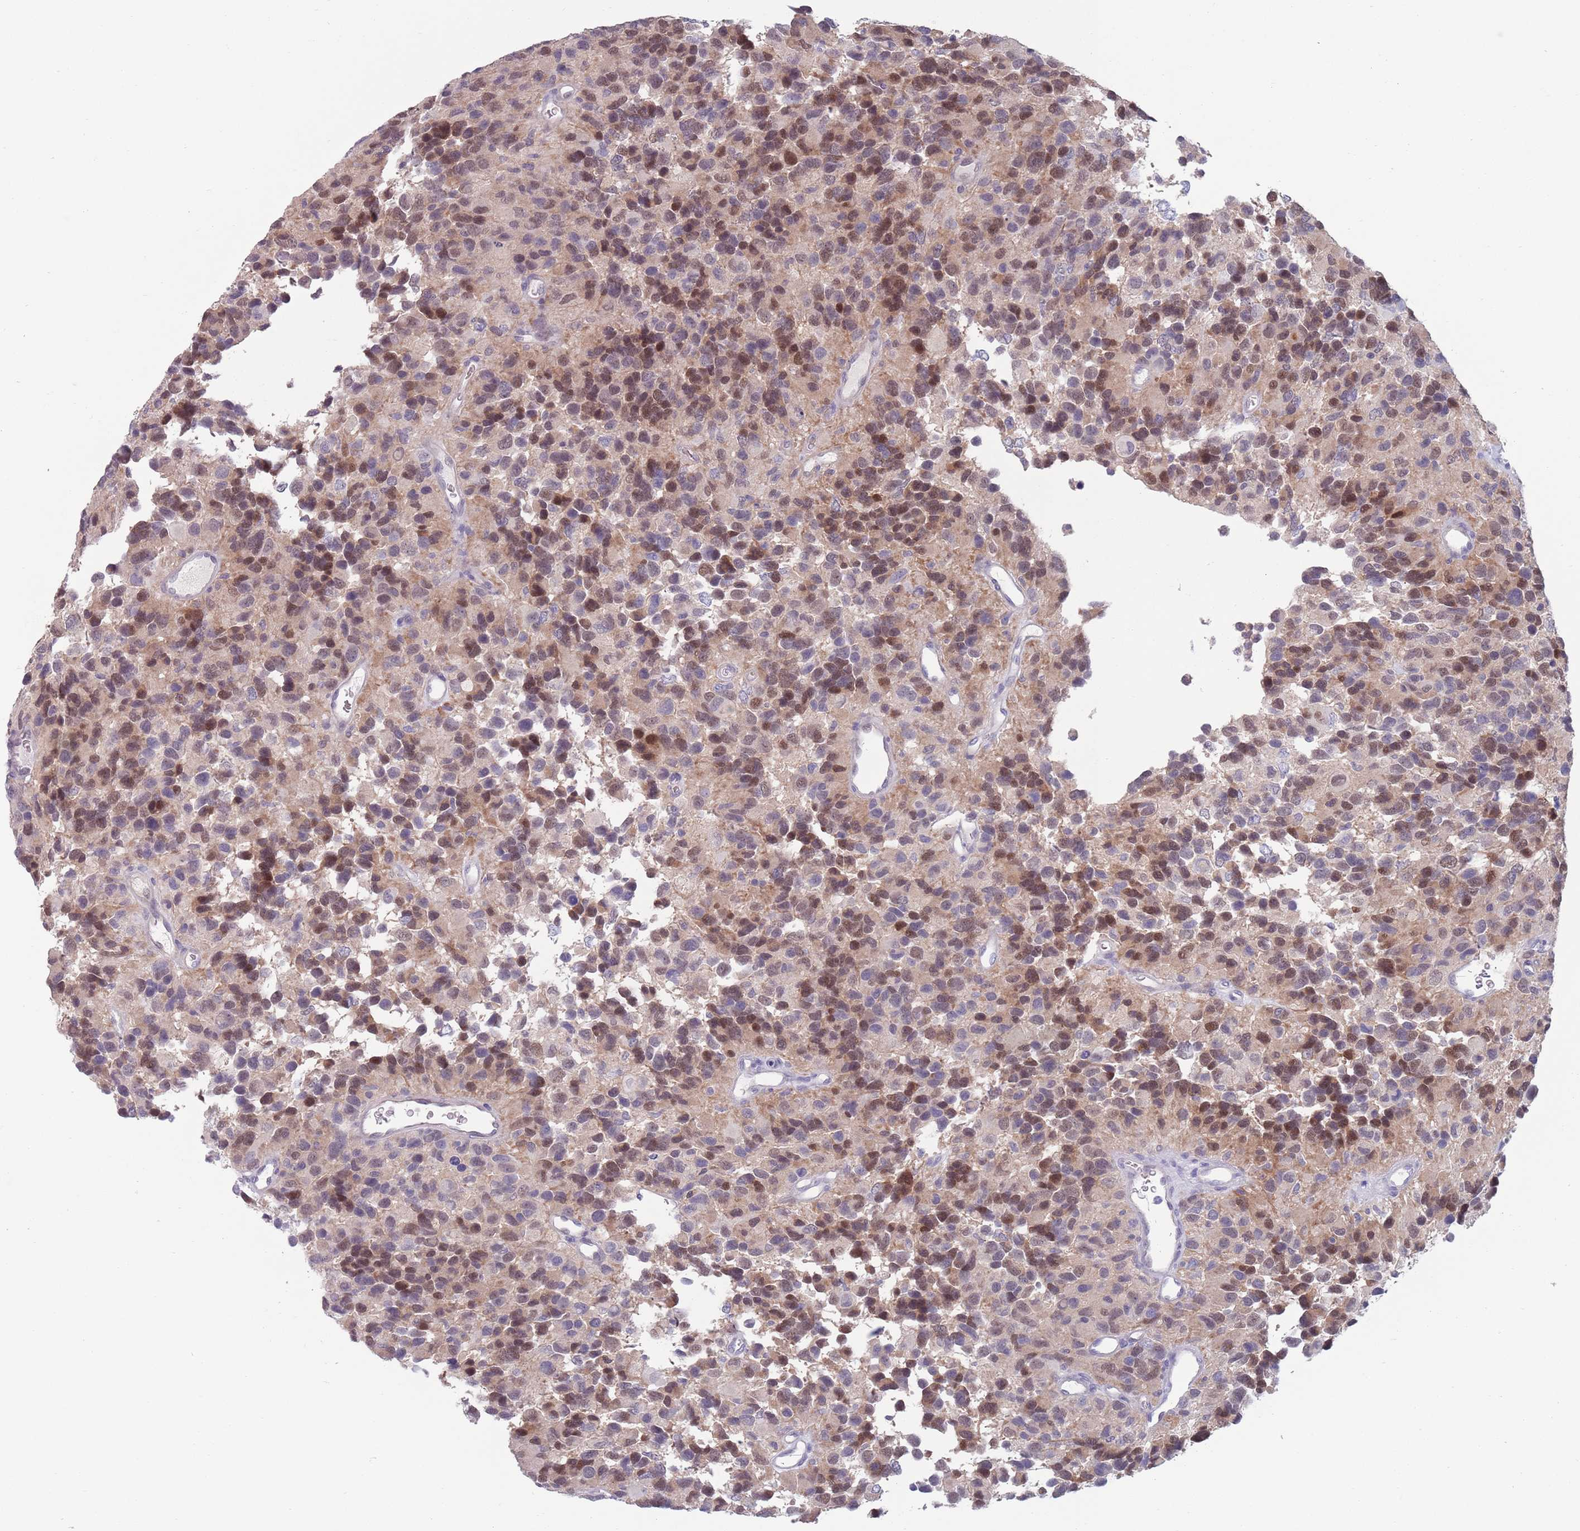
{"staining": {"intensity": "moderate", "quantity": ">75%", "location": "cytoplasmic/membranous,nuclear"}, "tissue": "glioma", "cell_type": "Tumor cells", "image_type": "cancer", "snomed": [{"axis": "morphology", "description": "Glioma, malignant, High grade"}, {"axis": "topography", "description": "Brain"}], "caption": "Malignant high-grade glioma stained with a brown dye demonstrates moderate cytoplasmic/membranous and nuclear positive expression in approximately >75% of tumor cells.", "gene": "CLNS1A", "patient": {"sex": "male", "age": 77}}